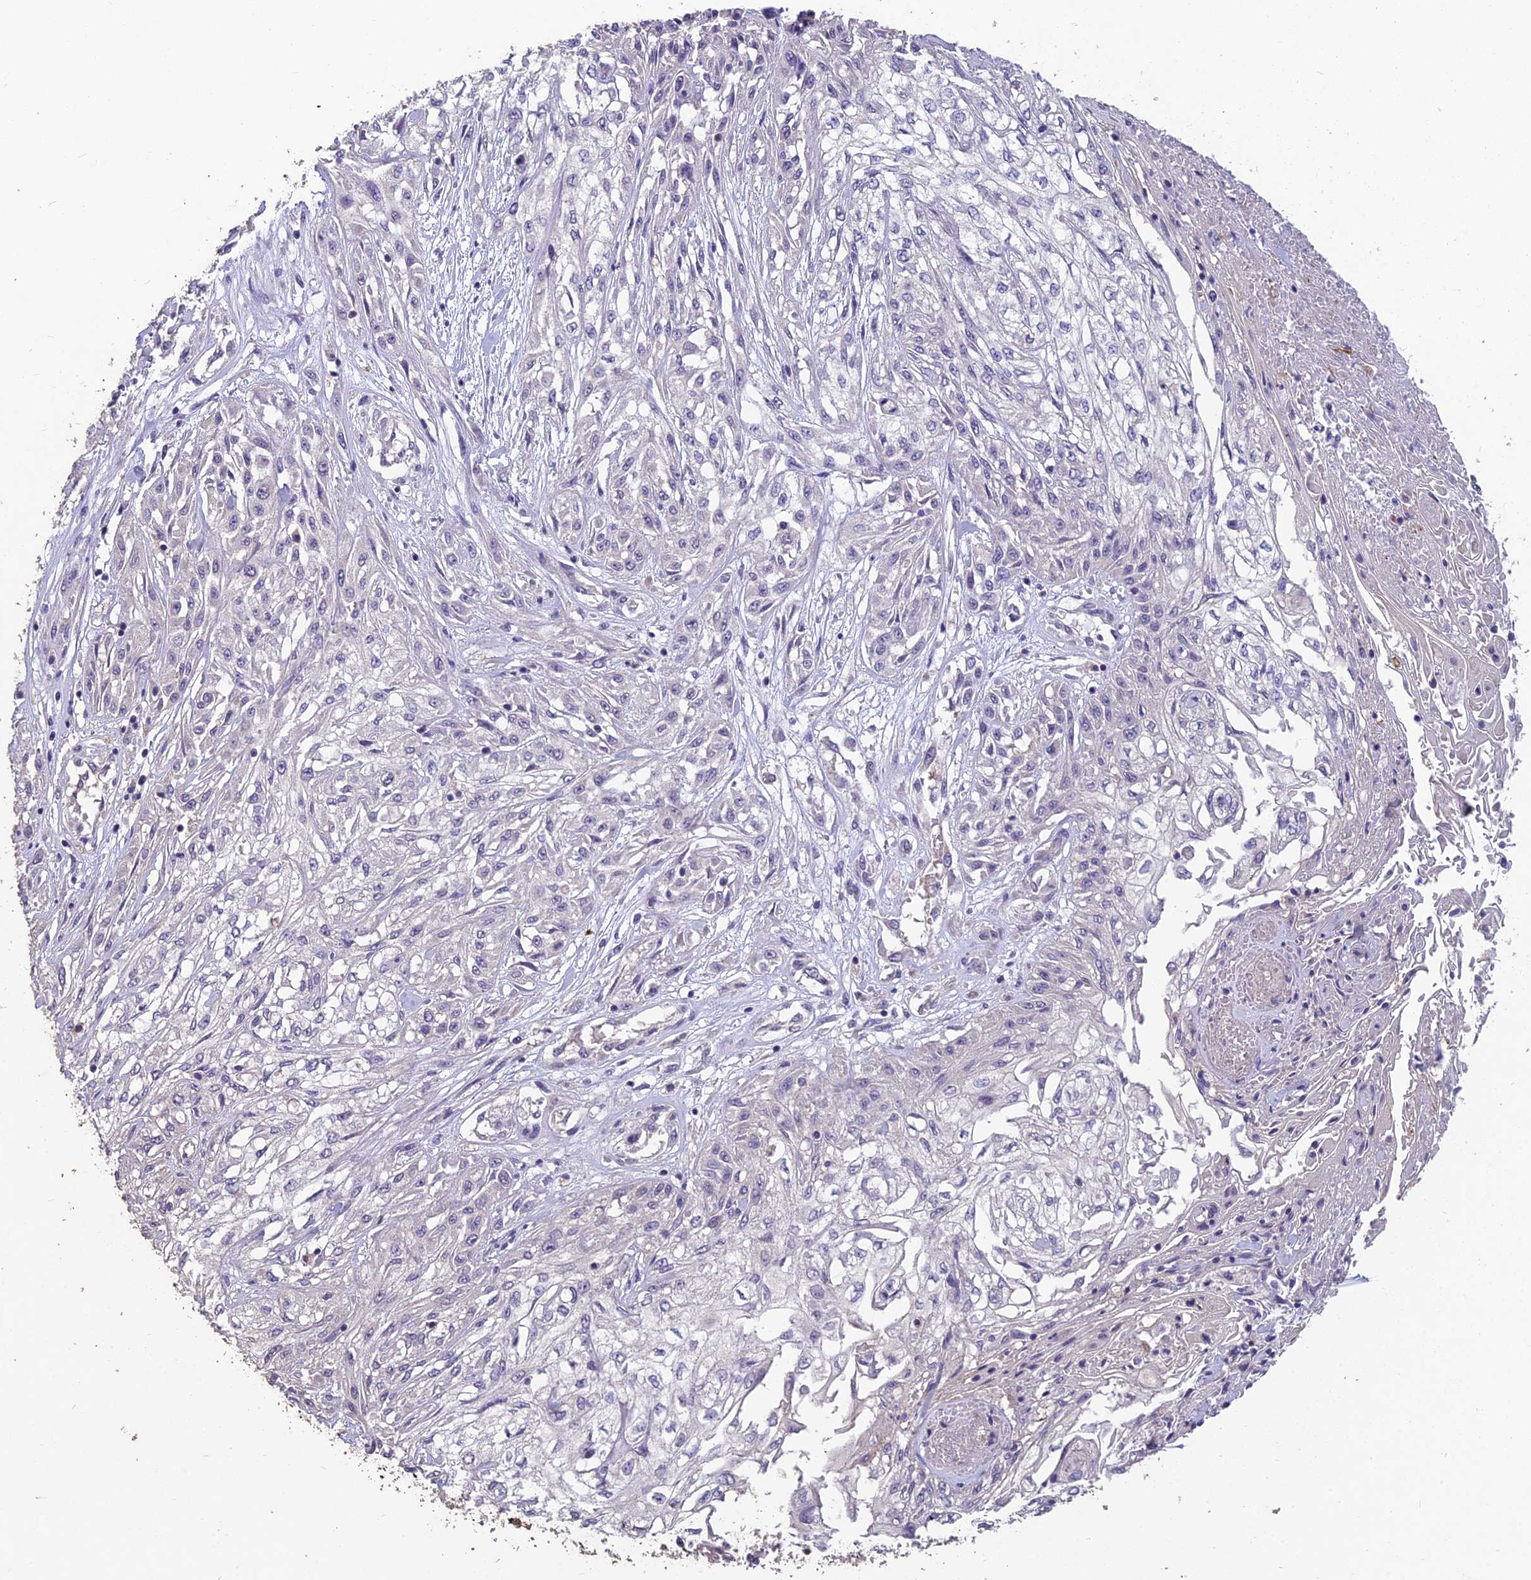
{"staining": {"intensity": "negative", "quantity": "none", "location": "none"}, "tissue": "skin cancer", "cell_type": "Tumor cells", "image_type": "cancer", "snomed": [{"axis": "morphology", "description": "Squamous cell carcinoma, NOS"}, {"axis": "morphology", "description": "Squamous cell carcinoma, metastatic, NOS"}, {"axis": "topography", "description": "Skin"}, {"axis": "topography", "description": "Lymph node"}], "caption": "Protein analysis of skin cancer (metastatic squamous cell carcinoma) reveals no significant positivity in tumor cells.", "gene": "CEACAM16", "patient": {"sex": "male", "age": 75}}